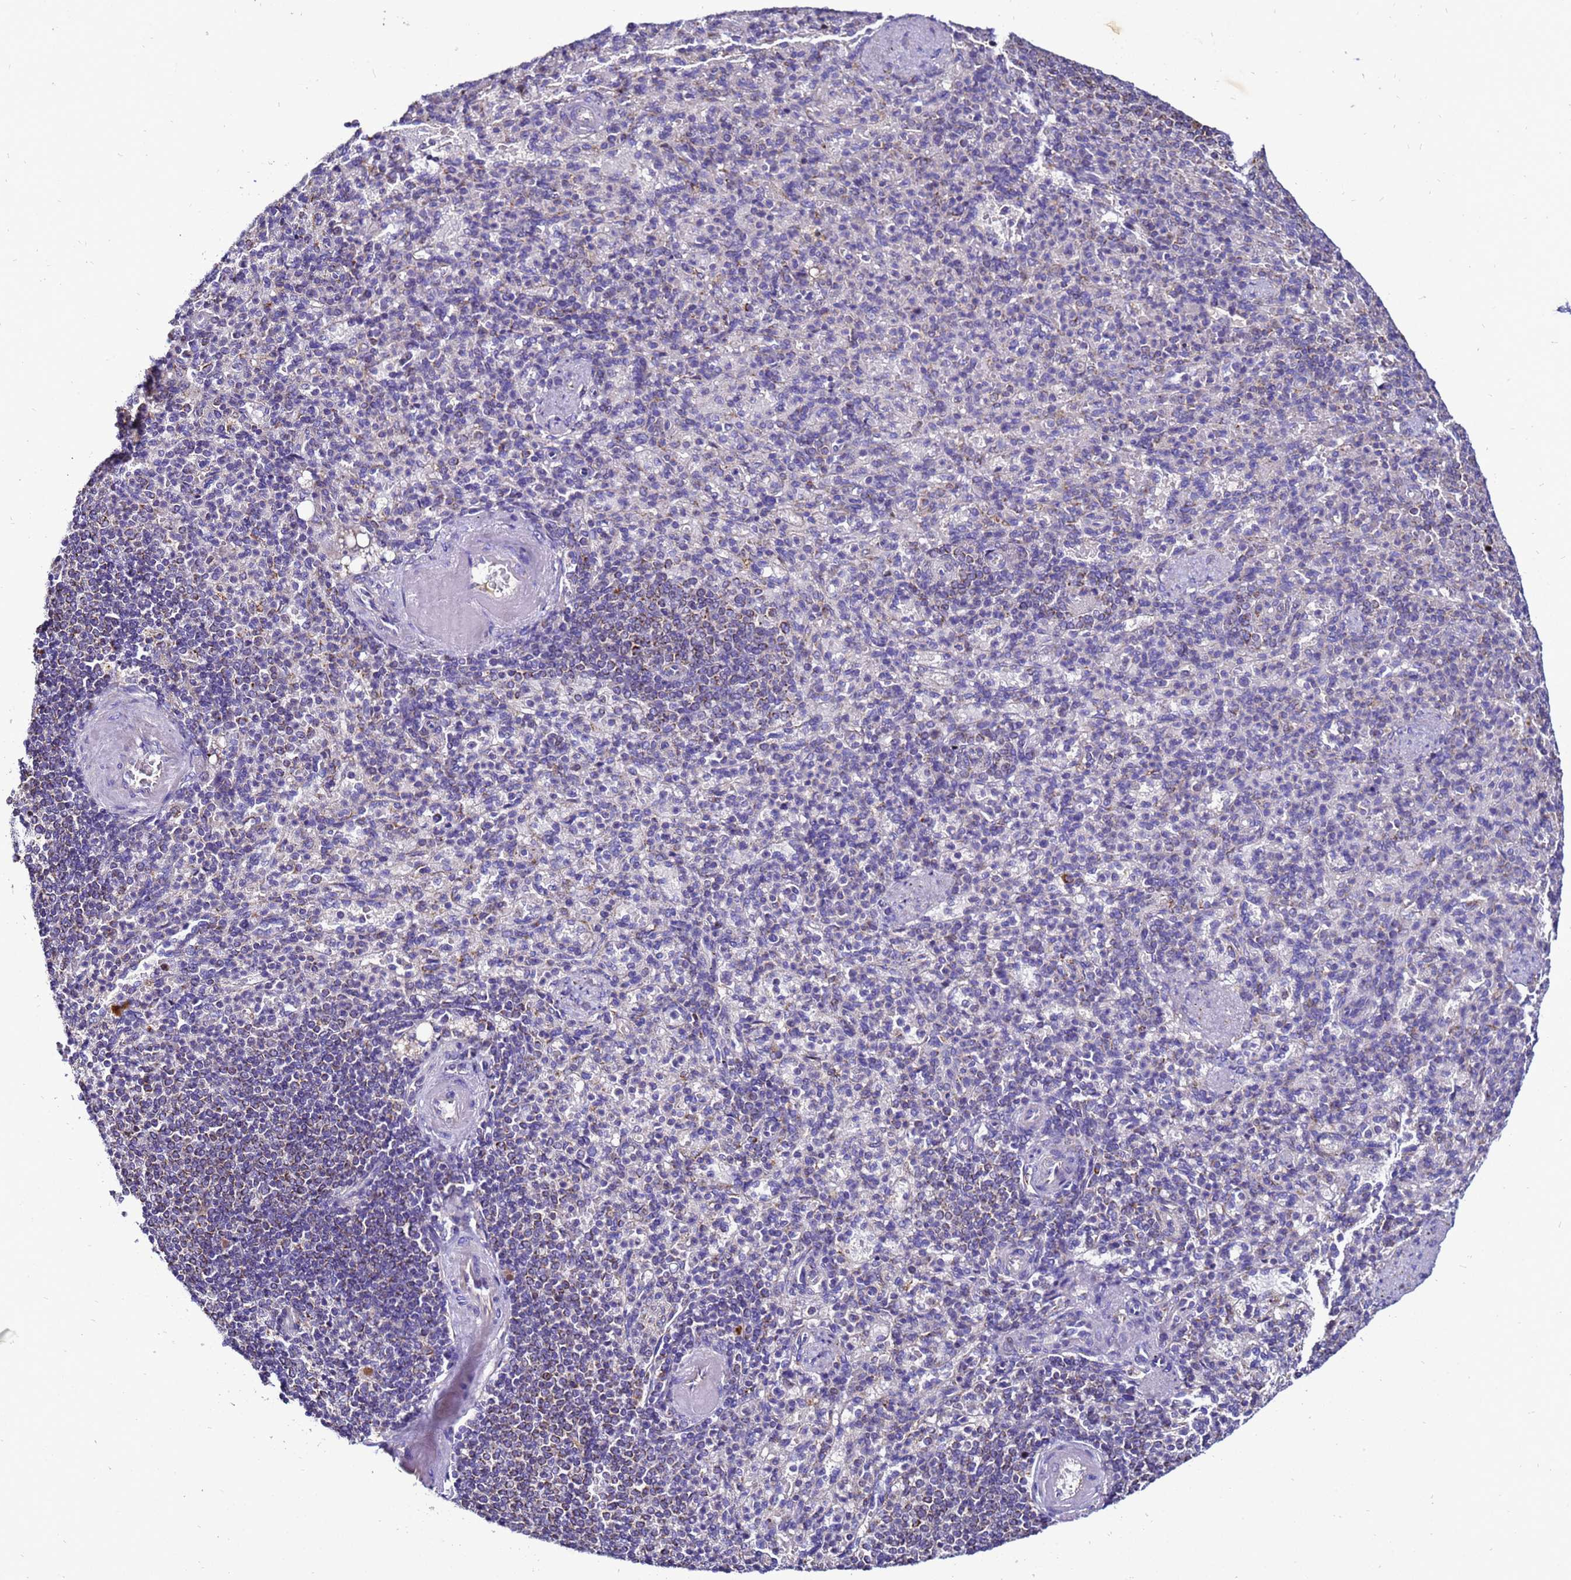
{"staining": {"intensity": "weak", "quantity": "<25%", "location": "cytoplasmic/membranous"}, "tissue": "spleen", "cell_type": "Cells in red pulp", "image_type": "normal", "snomed": [{"axis": "morphology", "description": "Normal tissue, NOS"}, {"axis": "topography", "description": "Spleen"}], "caption": "Unremarkable spleen was stained to show a protein in brown. There is no significant expression in cells in red pulp. (DAB immunohistochemistry with hematoxylin counter stain).", "gene": "HIGD2A", "patient": {"sex": "female", "age": 74}}